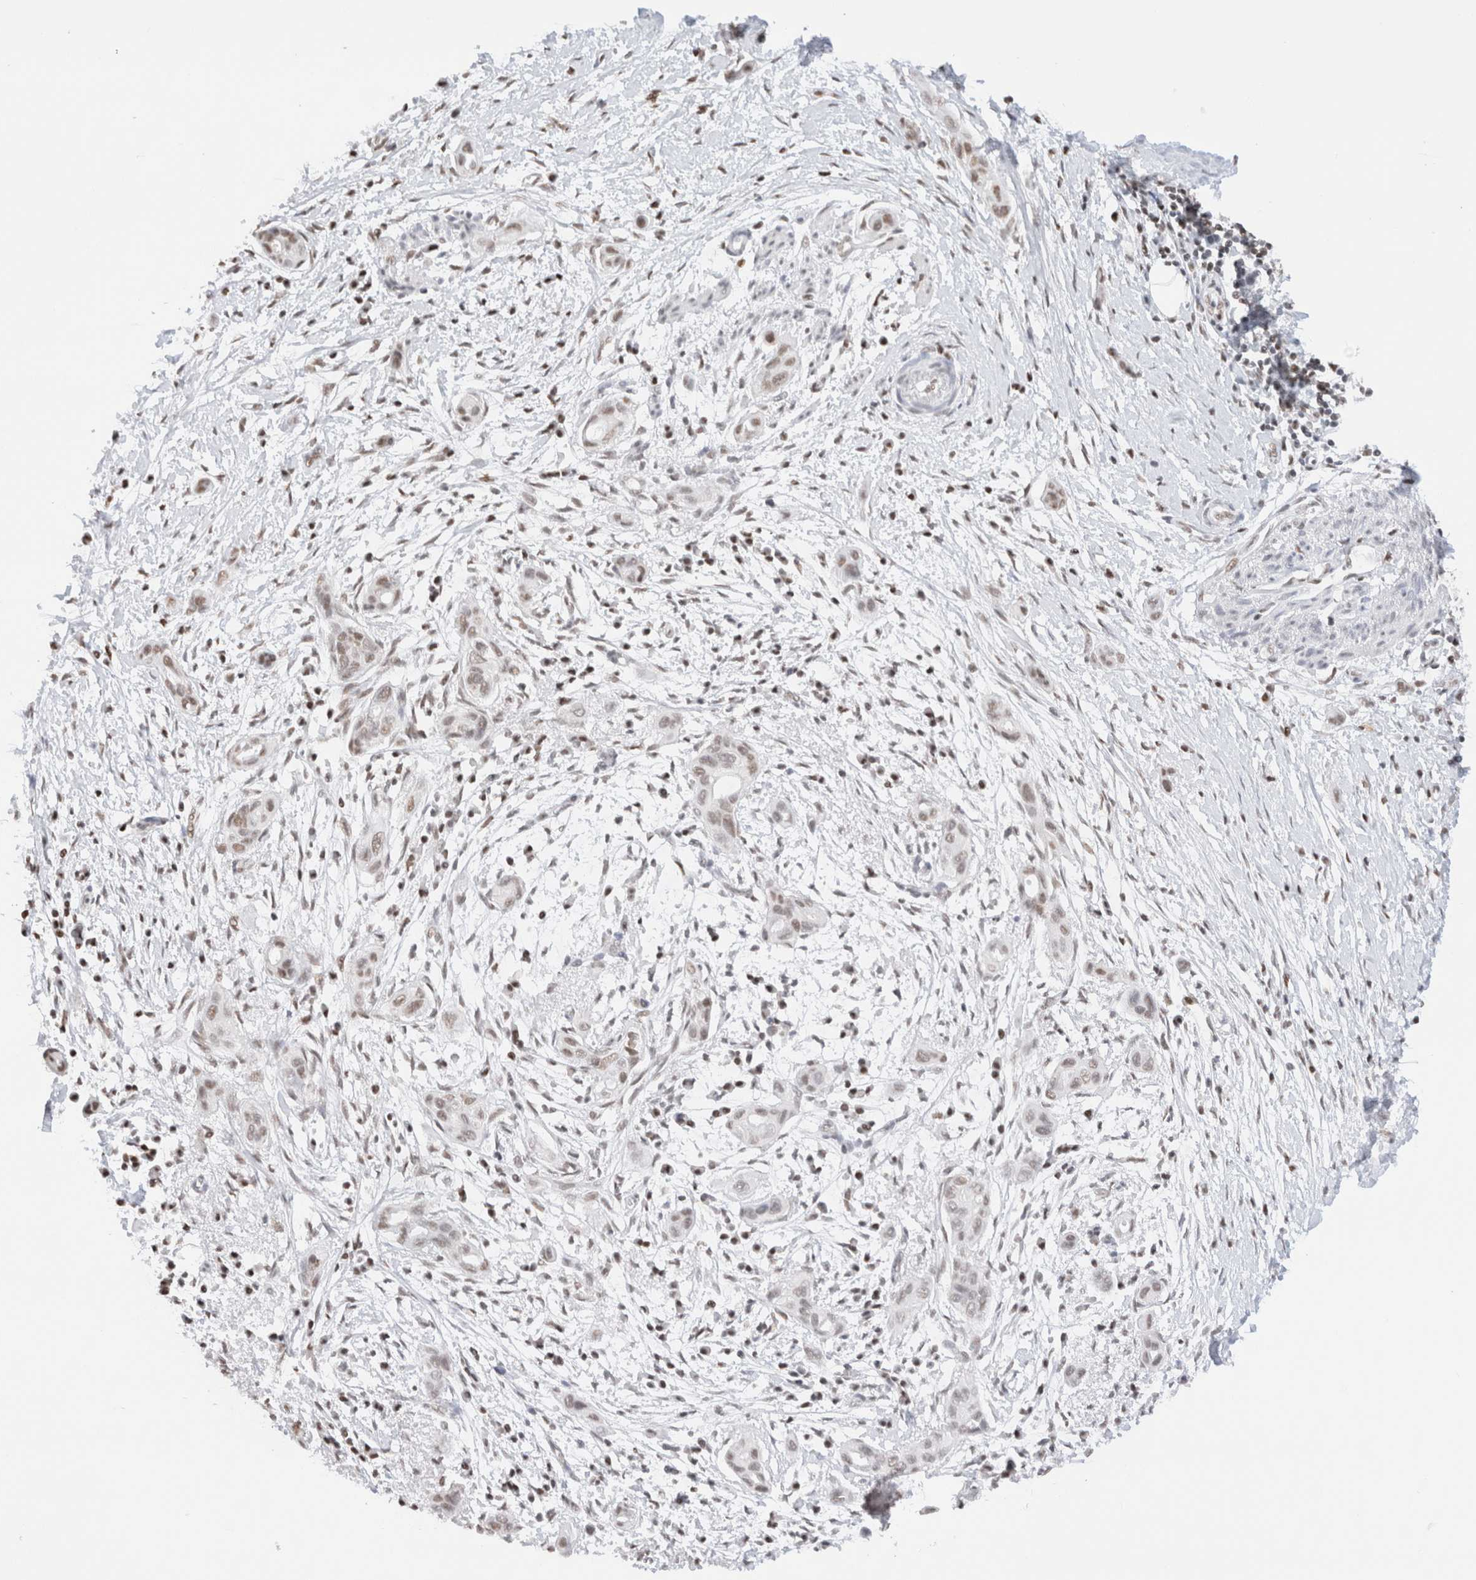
{"staining": {"intensity": "weak", "quantity": ">75%", "location": "nuclear"}, "tissue": "pancreatic cancer", "cell_type": "Tumor cells", "image_type": "cancer", "snomed": [{"axis": "morphology", "description": "Adenocarcinoma, NOS"}, {"axis": "topography", "description": "Pancreas"}], "caption": "DAB (3,3'-diaminobenzidine) immunohistochemical staining of adenocarcinoma (pancreatic) reveals weak nuclear protein positivity in about >75% of tumor cells.", "gene": "SUPT3H", "patient": {"sex": "male", "age": 59}}